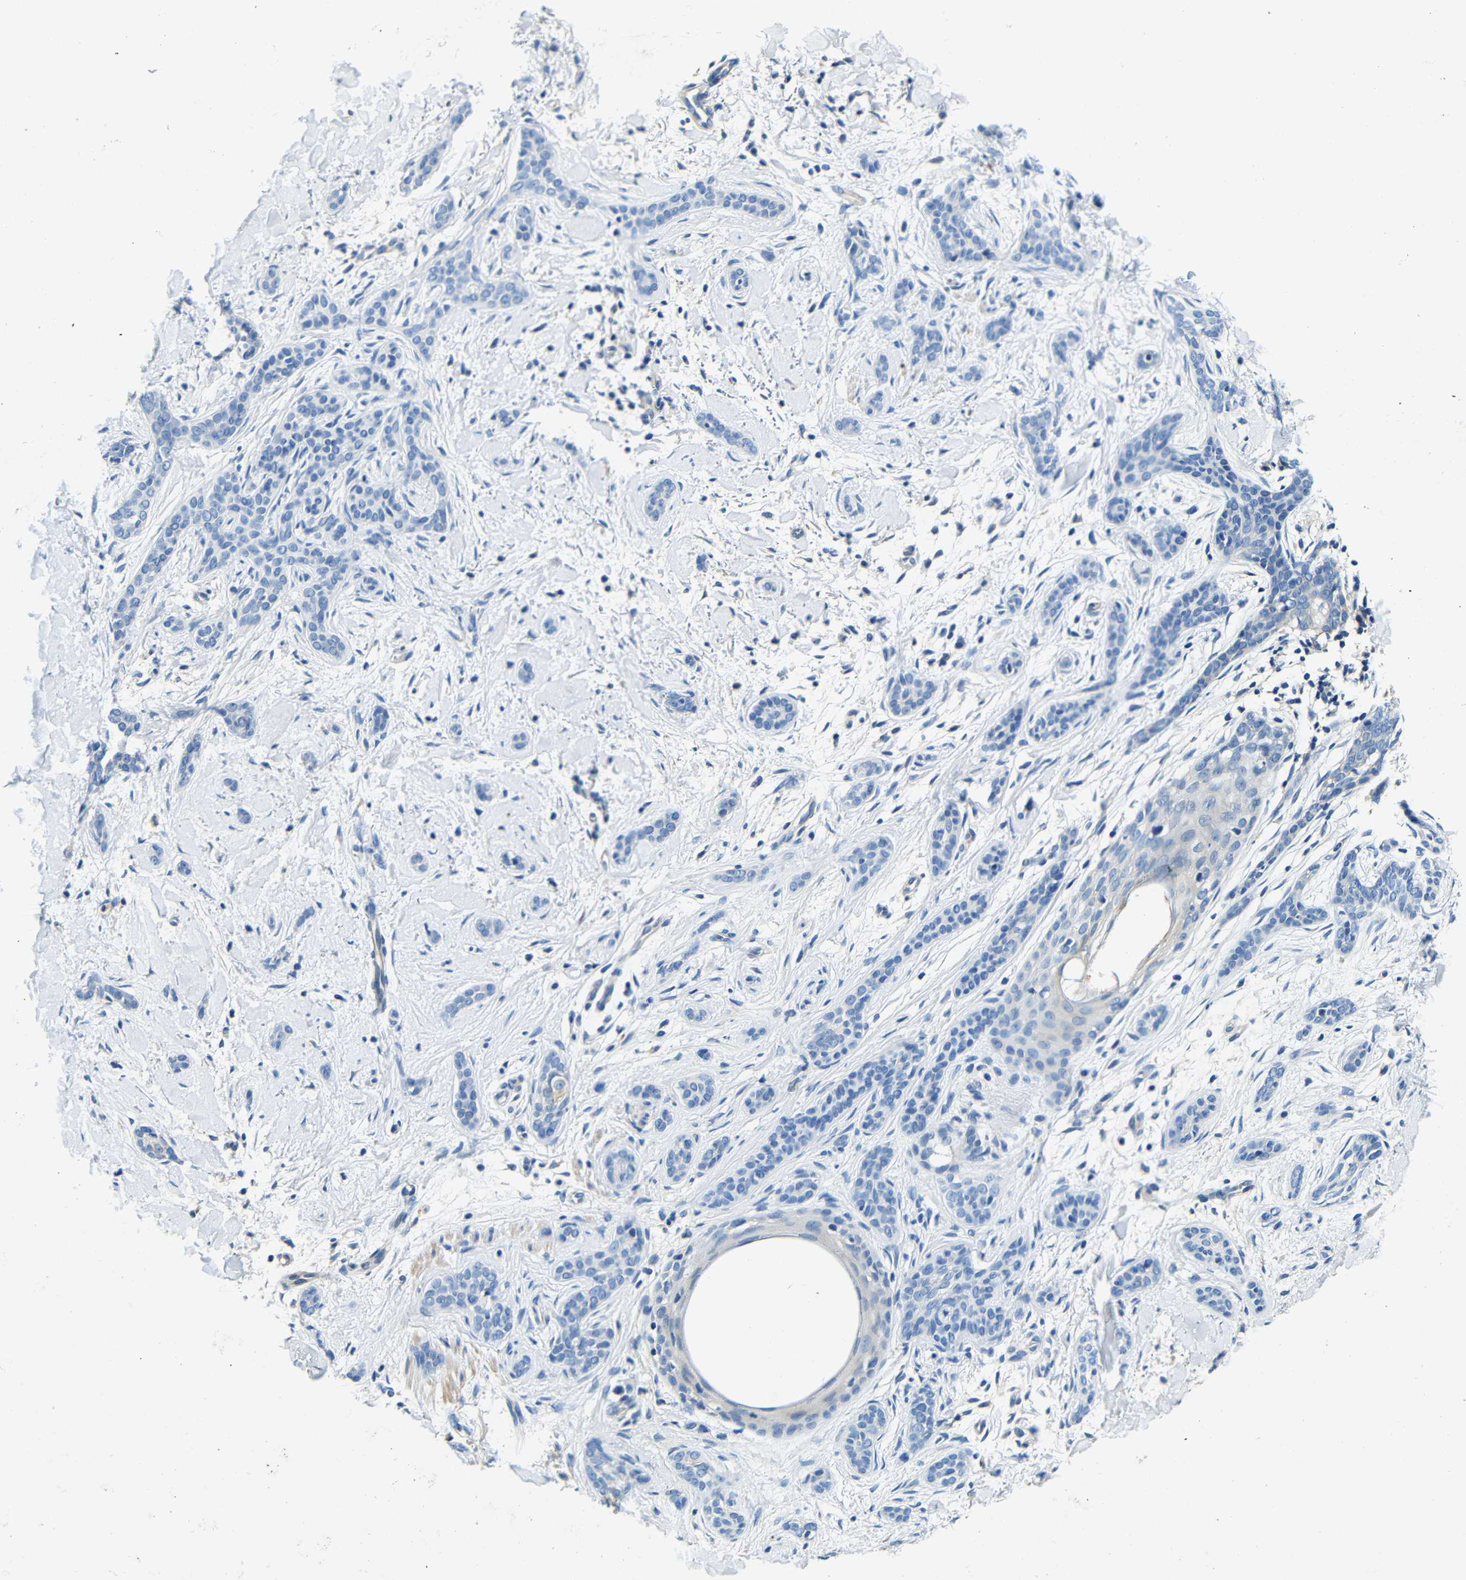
{"staining": {"intensity": "negative", "quantity": "none", "location": "none"}, "tissue": "skin cancer", "cell_type": "Tumor cells", "image_type": "cancer", "snomed": [{"axis": "morphology", "description": "Basal cell carcinoma"}, {"axis": "morphology", "description": "Adnexal tumor, benign"}, {"axis": "topography", "description": "Skin"}], "caption": "An immunohistochemistry photomicrograph of skin cancer is shown. There is no staining in tumor cells of skin cancer.", "gene": "FMO5", "patient": {"sex": "female", "age": 42}}